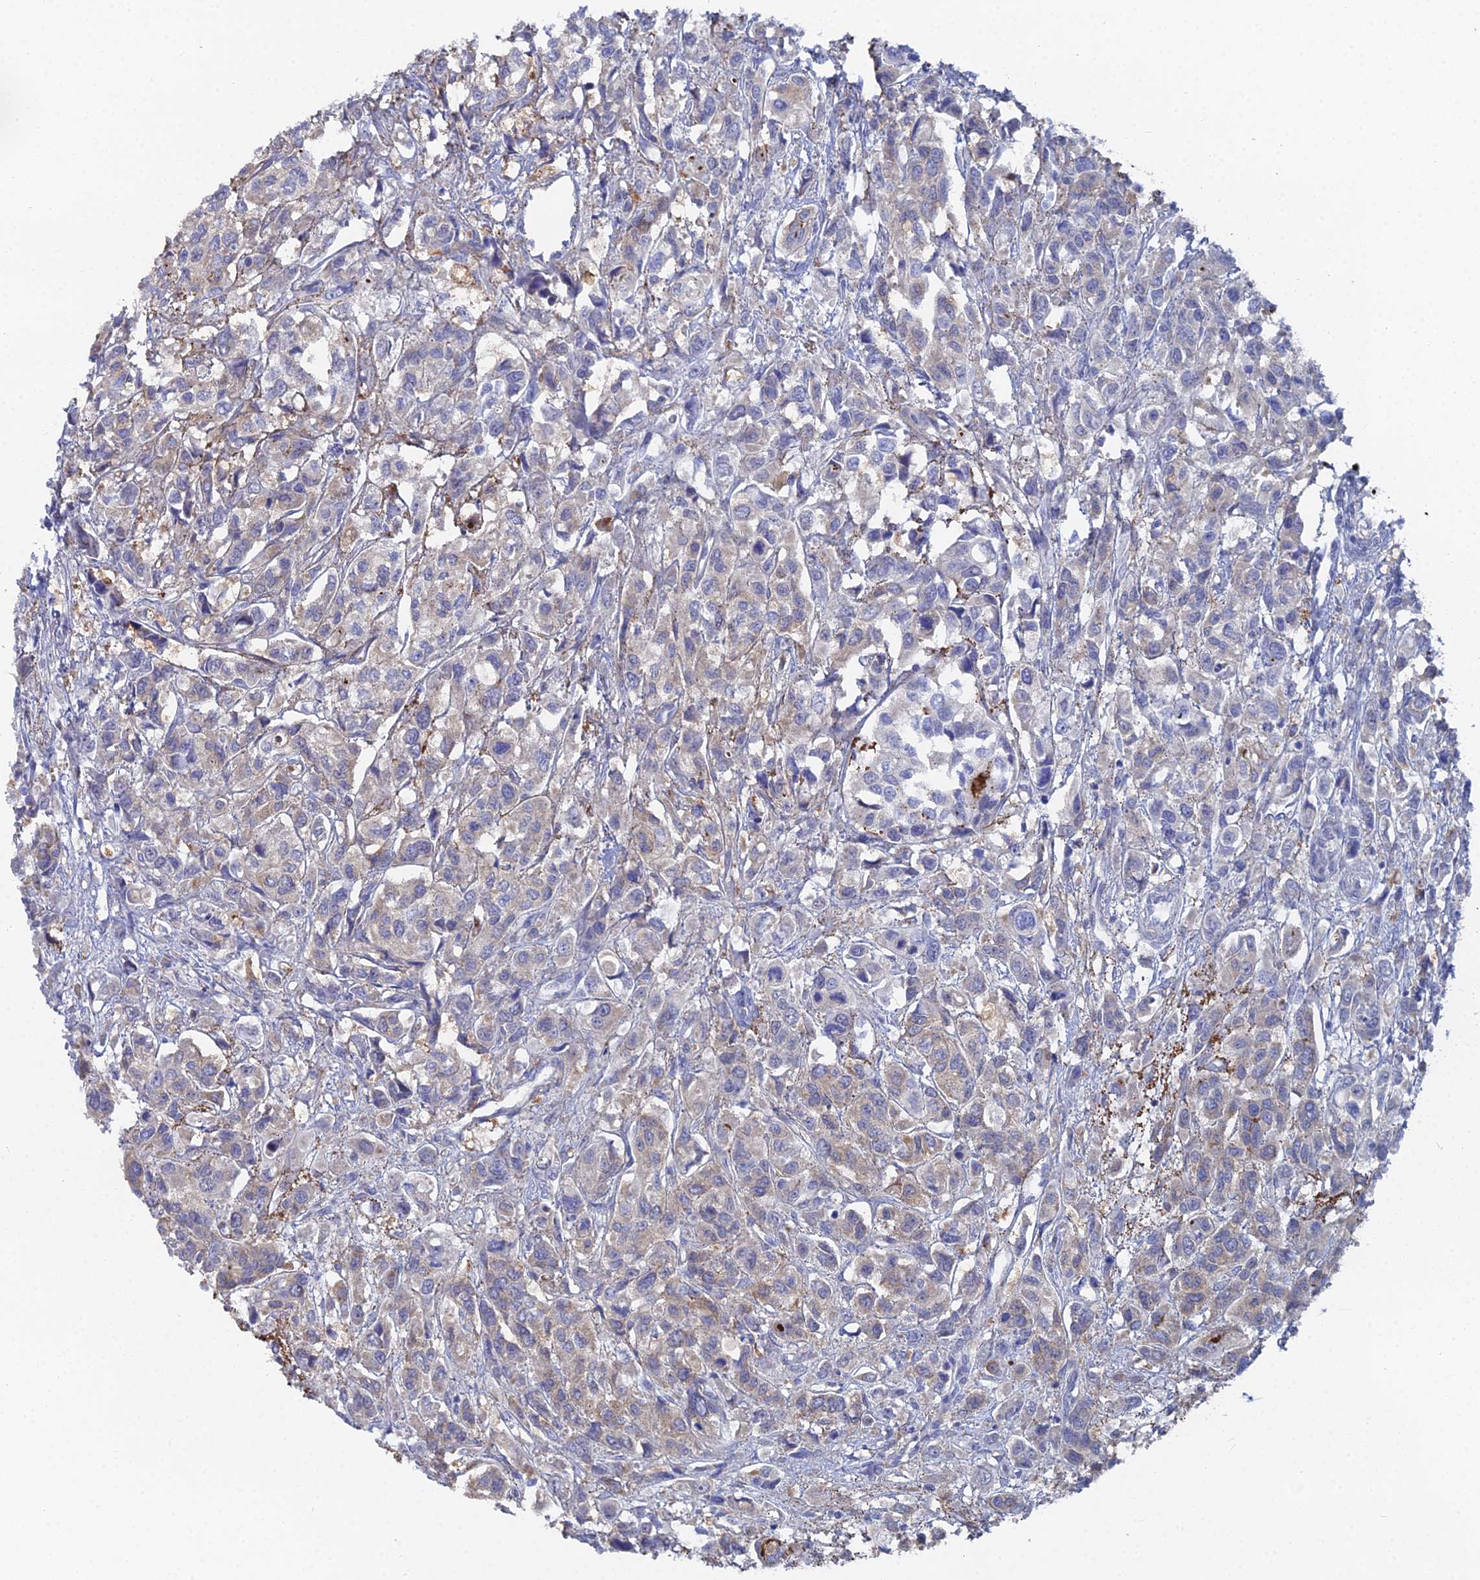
{"staining": {"intensity": "negative", "quantity": "none", "location": "none"}, "tissue": "urothelial cancer", "cell_type": "Tumor cells", "image_type": "cancer", "snomed": [{"axis": "morphology", "description": "Urothelial carcinoma, High grade"}, {"axis": "topography", "description": "Urinary bladder"}], "caption": "The photomicrograph displays no significant staining in tumor cells of urothelial carcinoma (high-grade).", "gene": "THAP4", "patient": {"sex": "male", "age": 67}}